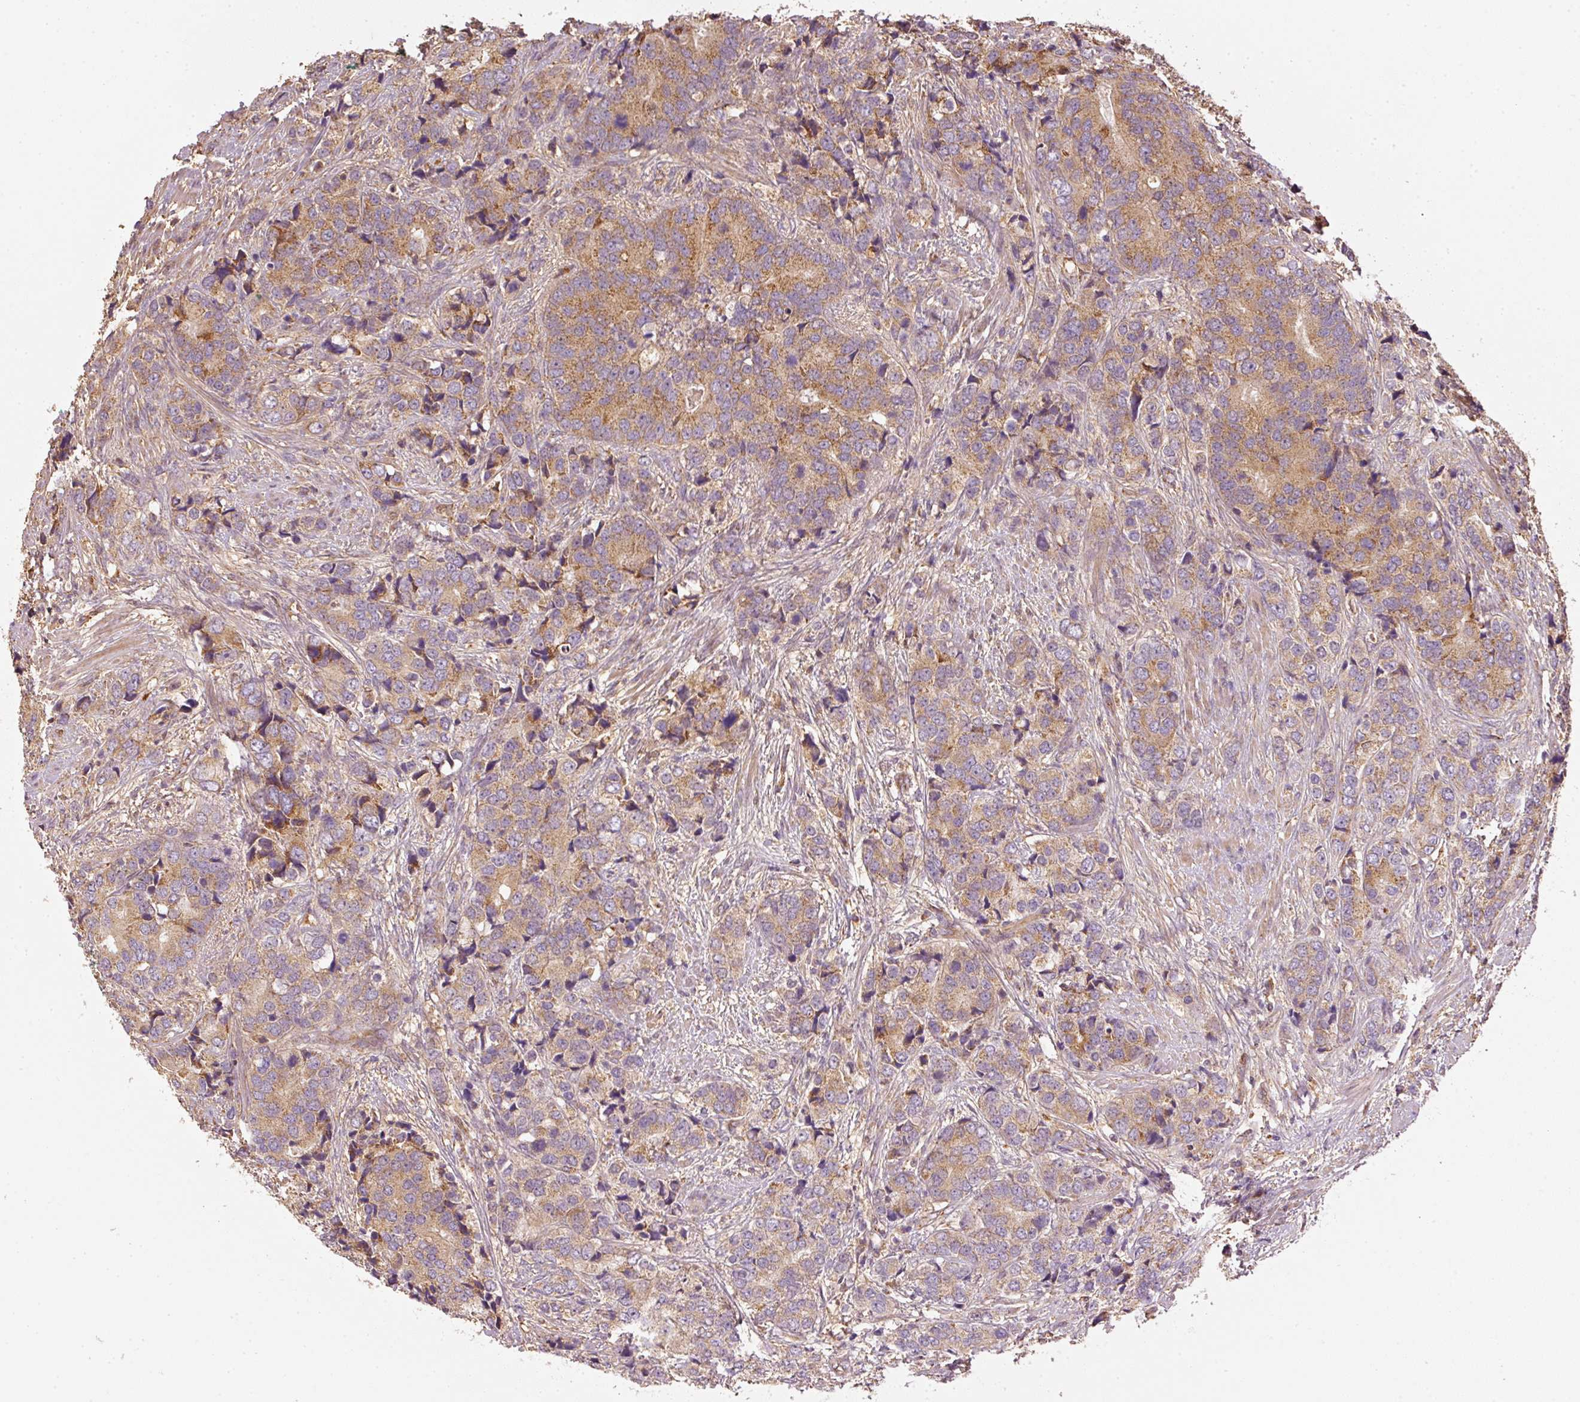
{"staining": {"intensity": "moderate", "quantity": ">75%", "location": "cytoplasmic/membranous"}, "tissue": "prostate cancer", "cell_type": "Tumor cells", "image_type": "cancer", "snomed": [{"axis": "morphology", "description": "Adenocarcinoma, High grade"}, {"axis": "topography", "description": "Prostate"}], "caption": "There is medium levels of moderate cytoplasmic/membranous expression in tumor cells of prostate high-grade adenocarcinoma, as demonstrated by immunohistochemical staining (brown color).", "gene": "MTHFD1L", "patient": {"sex": "male", "age": 62}}